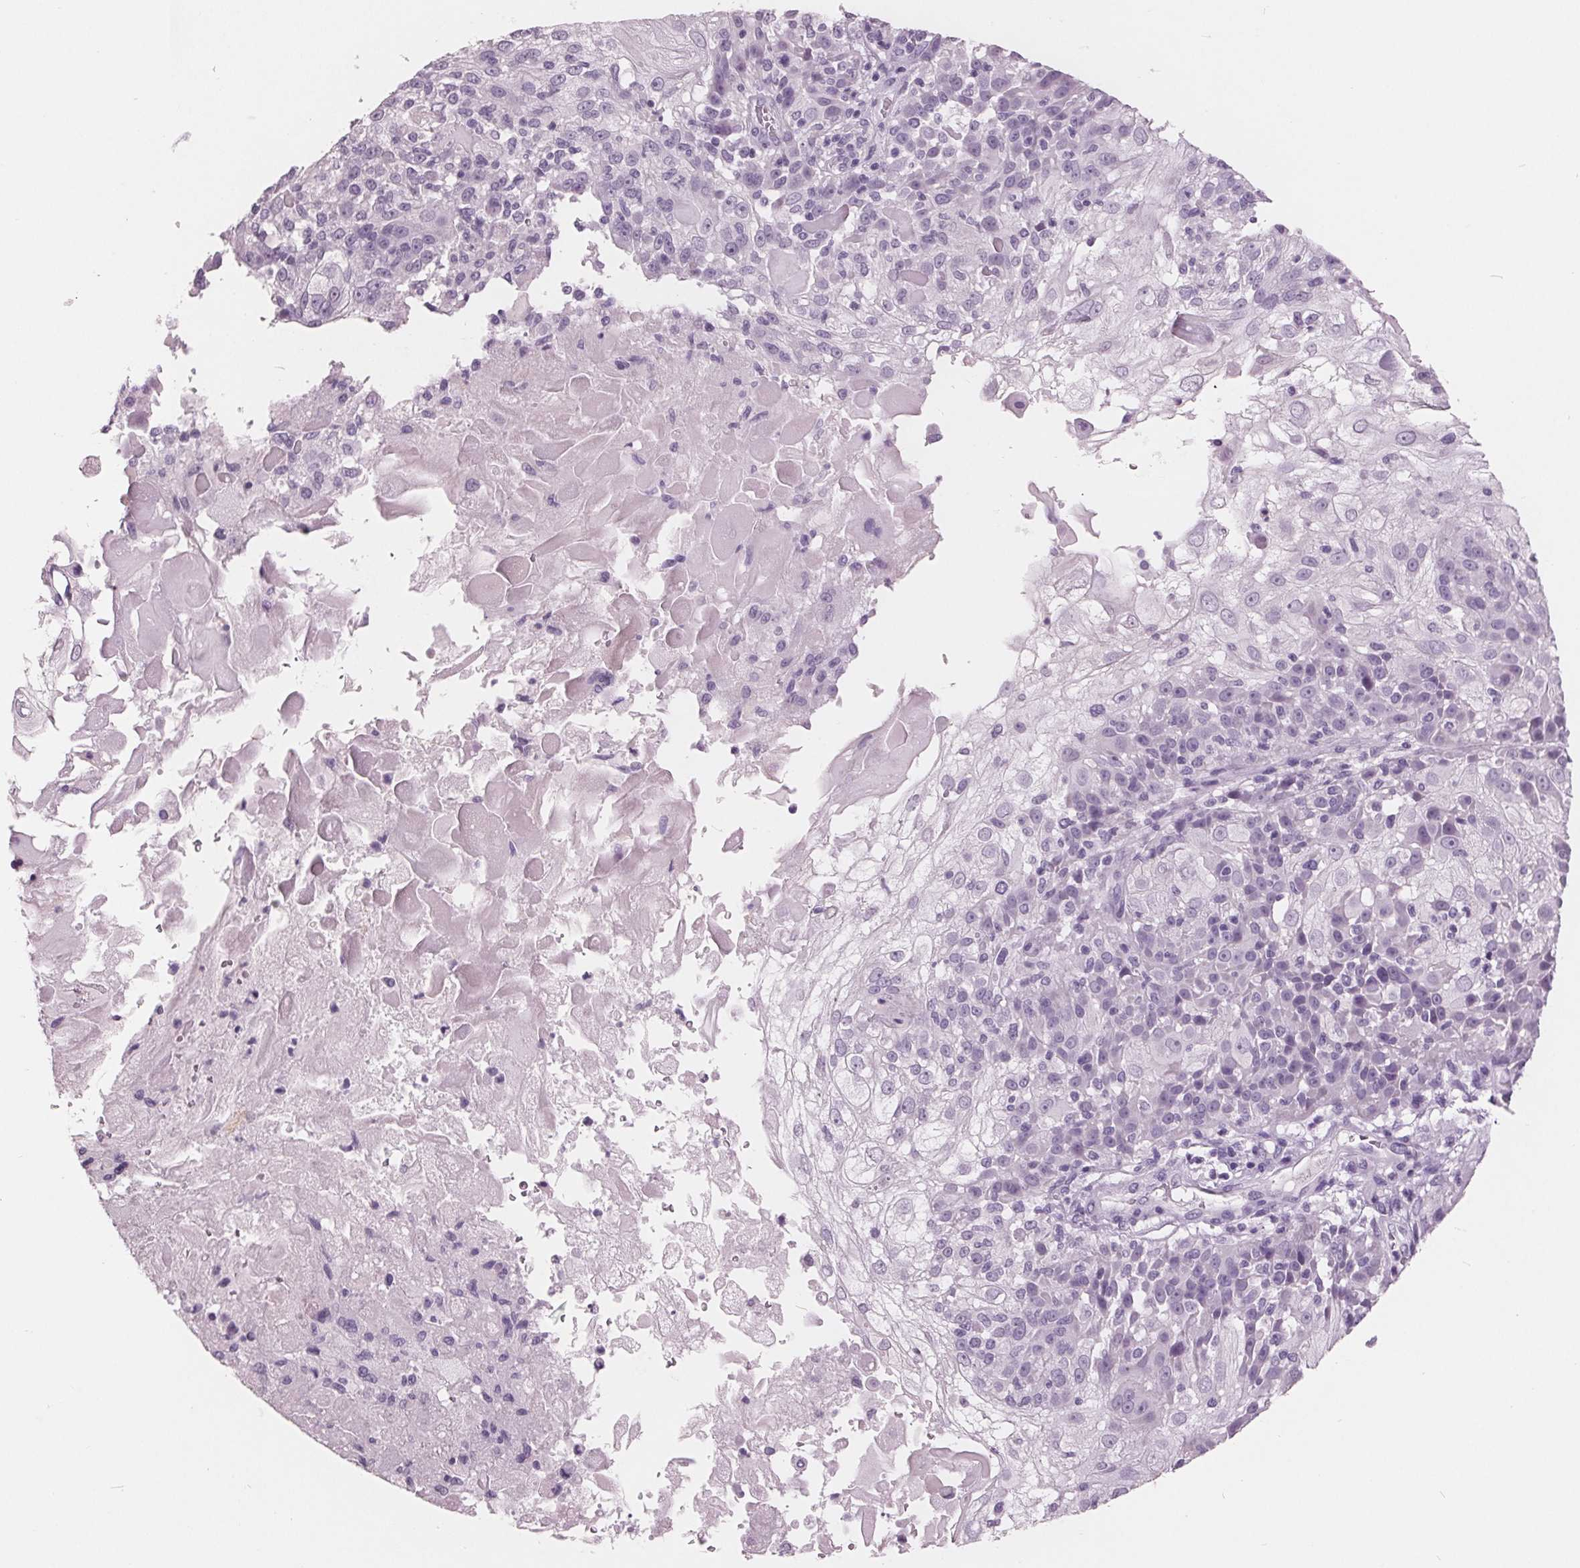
{"staining": {"intensity": "negative", "quantity": "none", "location": "none"}, "tissue": "skin cancer", "cell_type": "Tumor cells", "image_type": "cancer", "snomed": [{"axis": "morphology", "description": "Normal tissue, NOS"}, {"axis": "morphology", "description": "Squamous cell carcinoma, NOS"}, {"axis": "topography", "description": "Skin"}], "caption": "Immunohistochemistry image of neoplastic tissue: skin cancer stained with DAB (3,3'-diaminobenzidine) exhibits no significant protein staining in tumor cells.", "gene": "AMBP", "patient": {"sex": "female", "age": 83}}